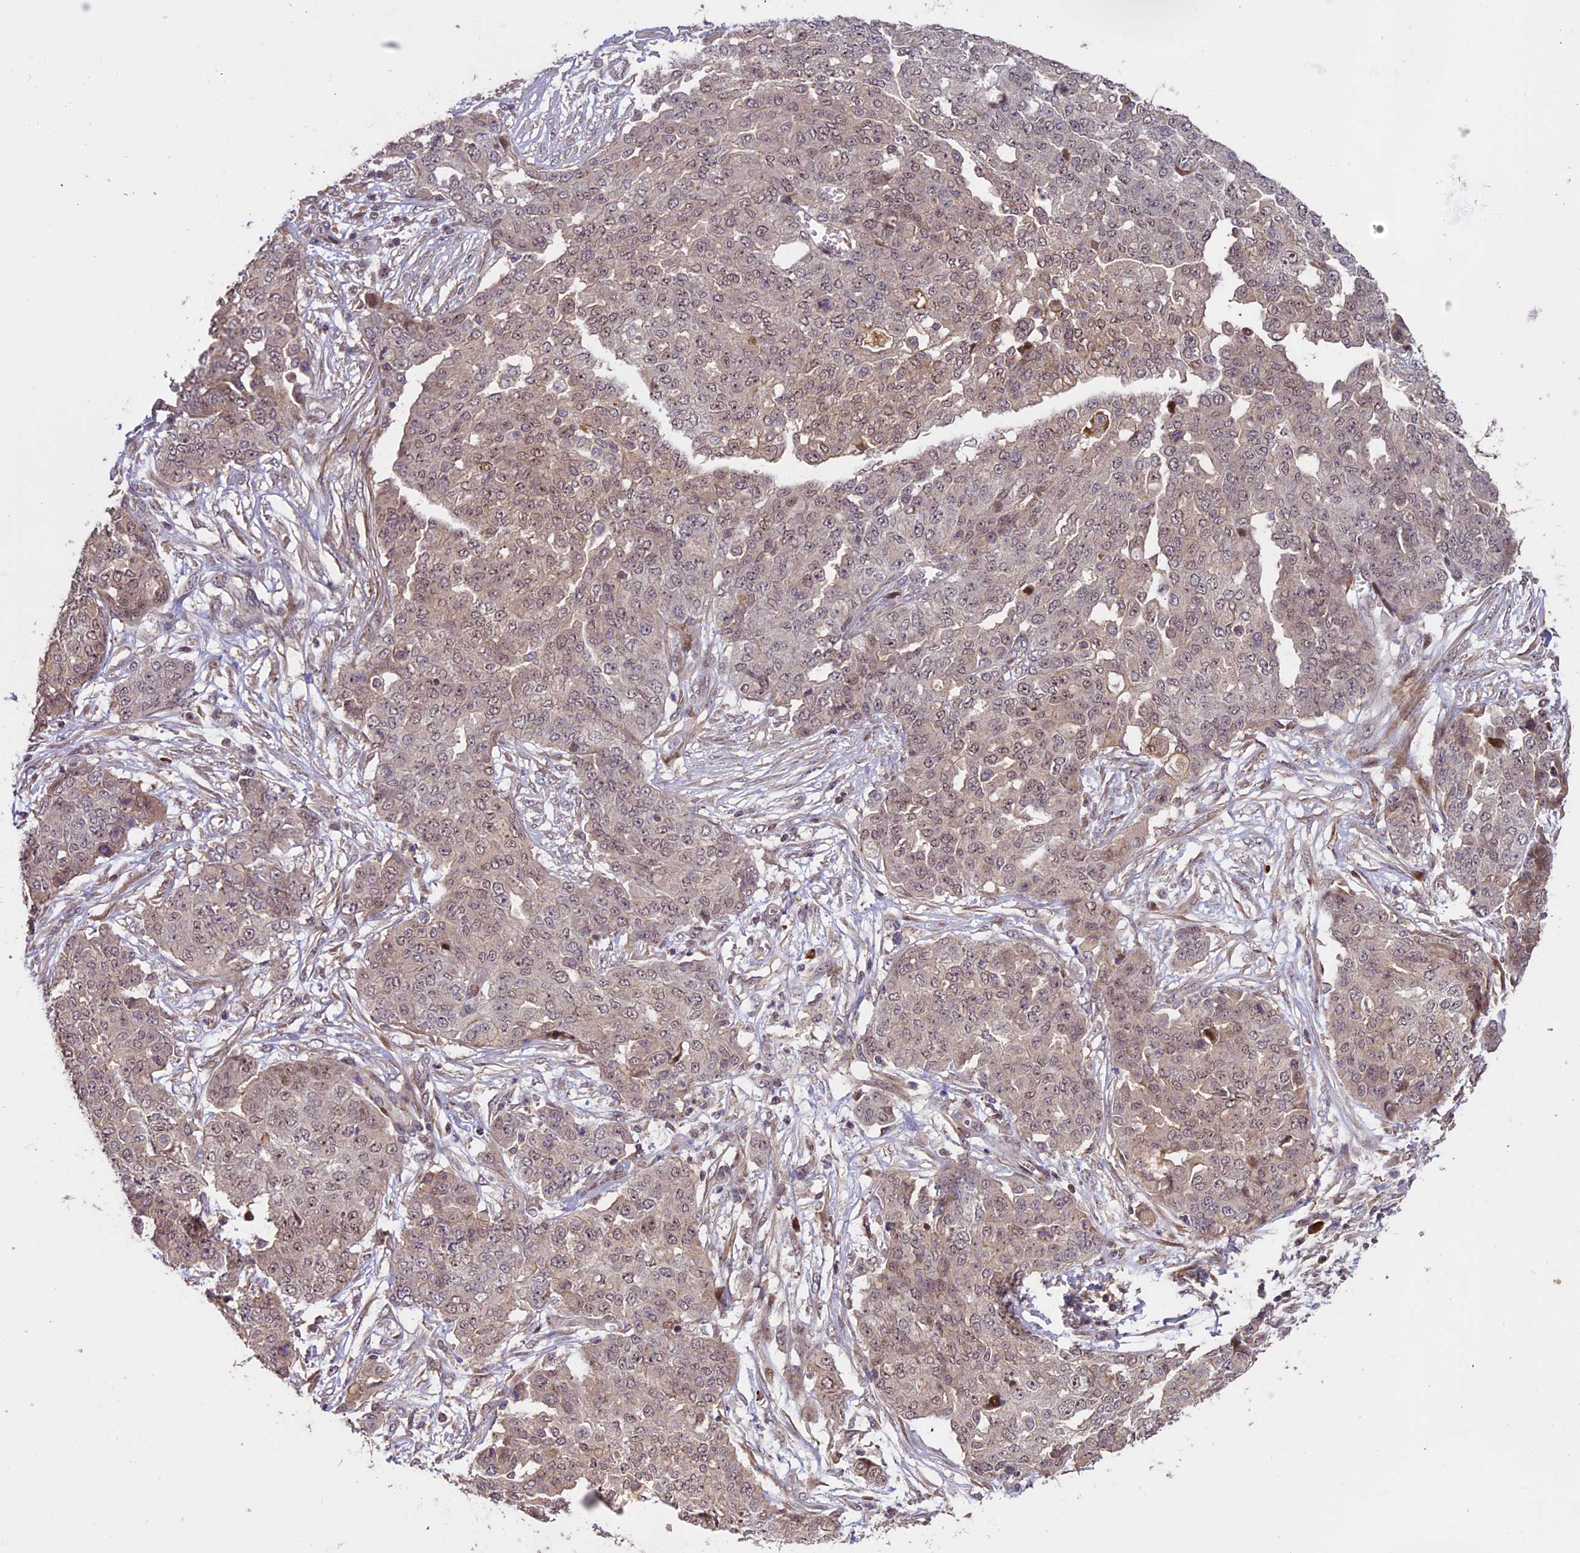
{"staining": {"intensity": "weak", "quantity": ">75%", "location": "nuclear"}, "tissue": "ovarian cancer", "cell_type": "Tumor cells", "image_type": "cancer", "snomed": [{"axis": "morphology", "description": "Cystadenocarcinoma, serous, NOS"}, {"axis": "topography", "description": "Soft tissue"}, {"axis": "topography", "description": "Ovary"}], "caption": "This is a histology image of immunohistochemistry (IHC) staining of ovarian cancer (serous cystadenocarcinoma), which shows weak positivity in the nuclear of tumor cells.", "gene": "ENHO", "patient": {"sex": "female", "age": 57}}